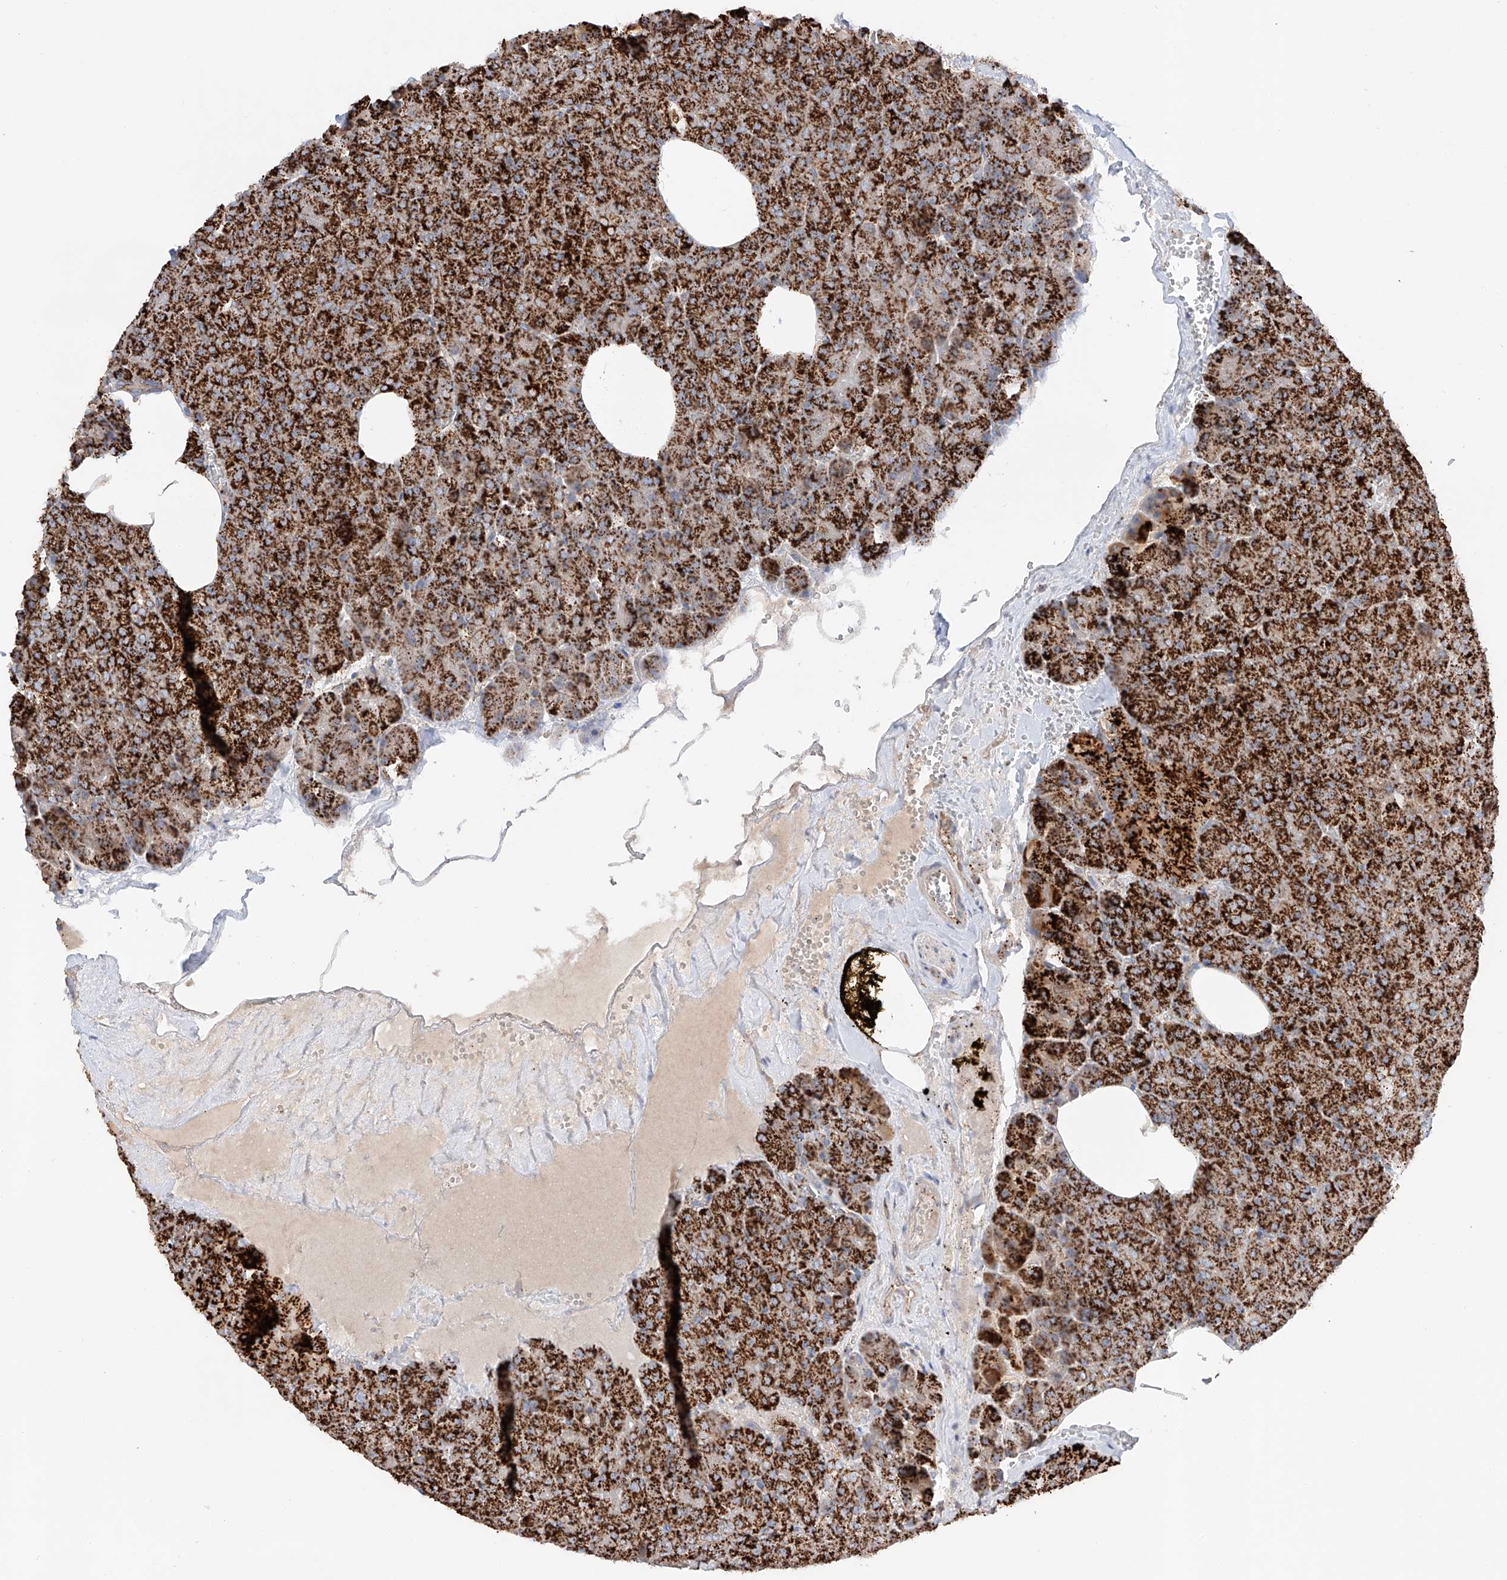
{"staining": {"intensity": "strong", "quantity": ">75%", "location": "cytoplasmic/membranous"}, "tissue": "pancreas", "cell_type": "Exocrine glandular cells", "image_type": "normal", "snomed": [{"axis": "morphology", "description": "Normal tissue, NOS"}, {"axis": "morphology", "description": "Carcinoid, malignant, NOS"}, {"axis": "topography", "description": "Pancreas"}], "caption": "Pancreas stained with DAB IHC displays high levels of strong cytoplasmic/membranous expression in about >75% of exocrine glandular cells.", "gene": "TTC27", "patient": {"sex": "female", "age": 35}}